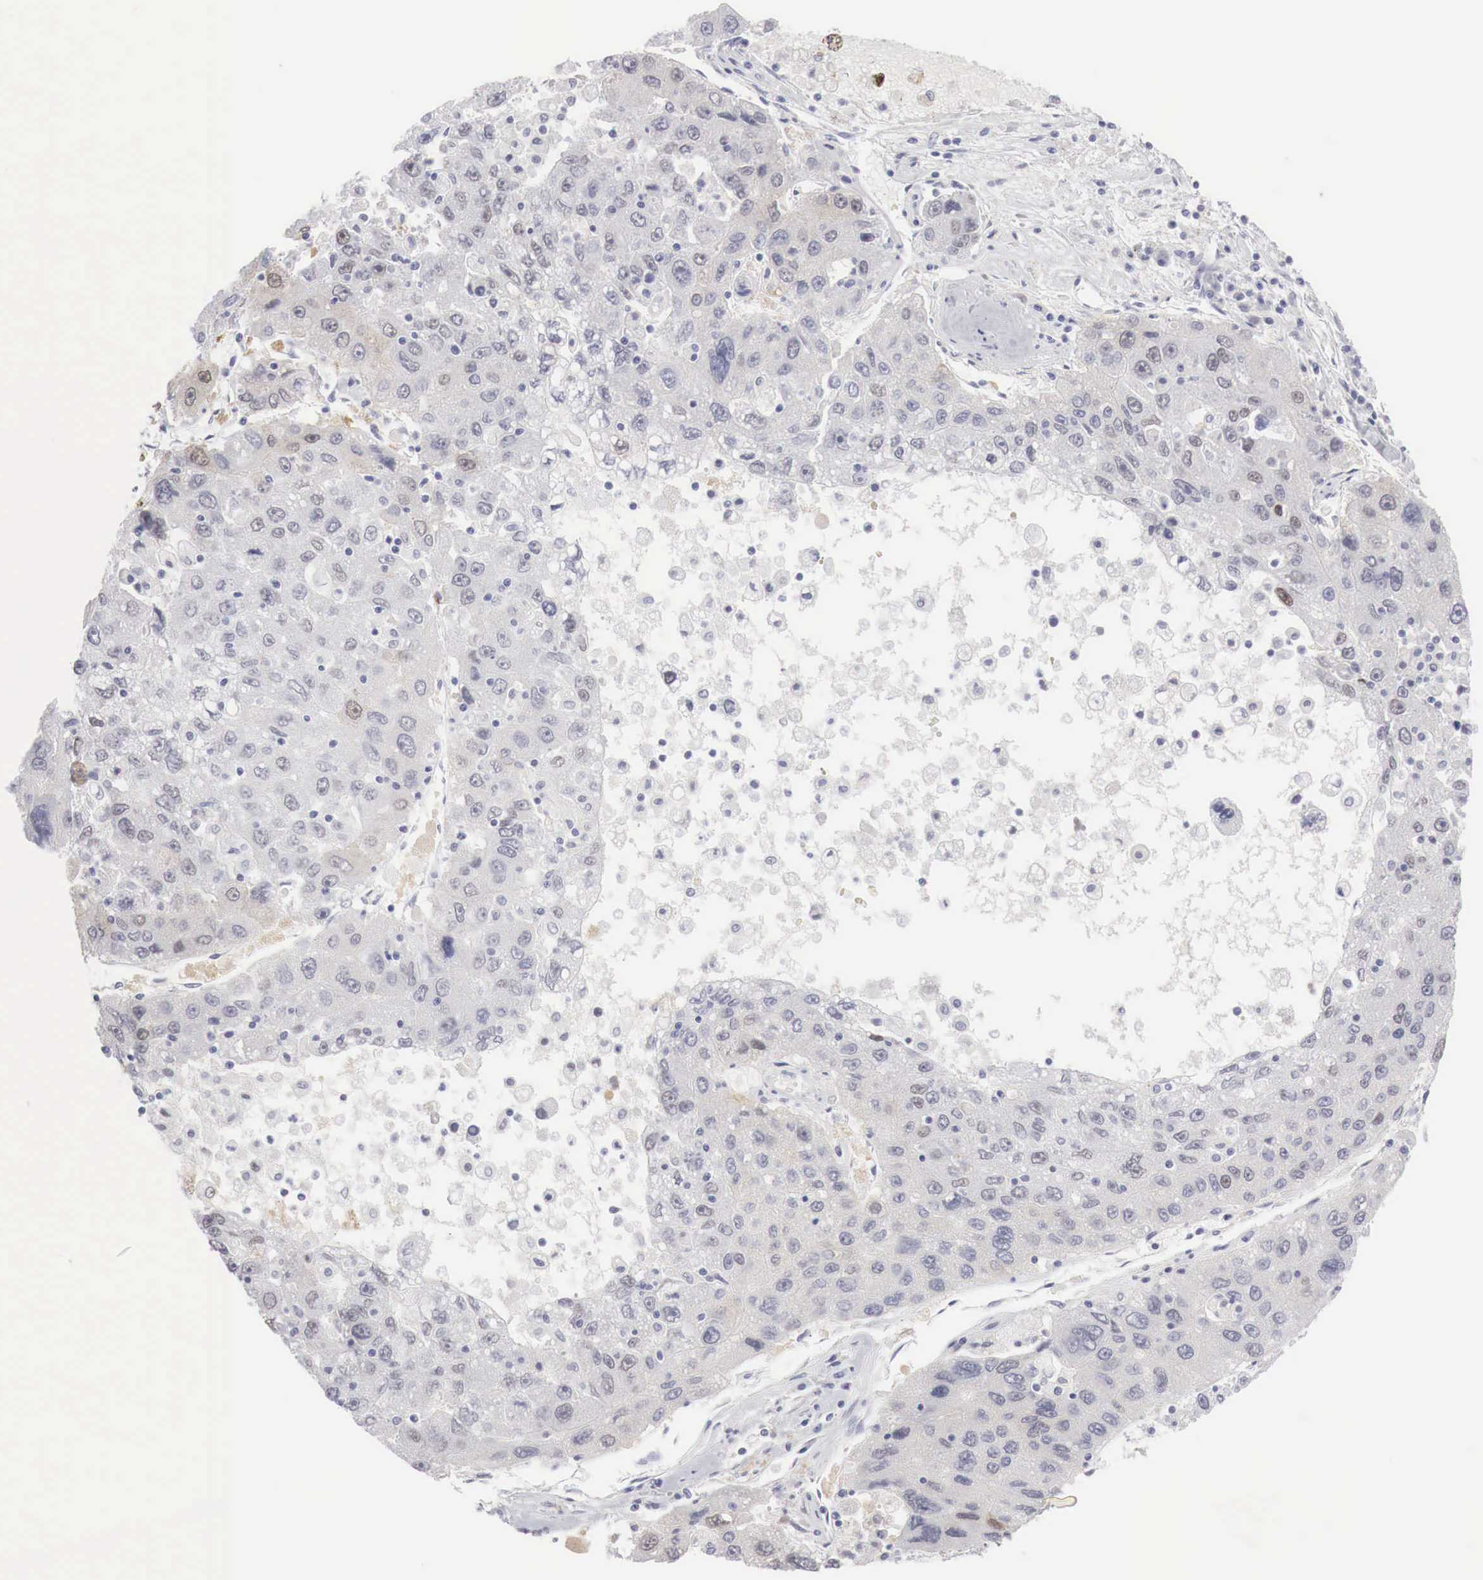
{"staining": {"intensity": "weak", "quantity": "<25%", "location": "nuclear"}, "tissue": "liver cancer", "cell_type": "Tumor cells", "image_type": "cancer", "snomed": [{"axis": "morphology", "description": "Carcinoma, Hepatocellular, NOS"}, {"axis": "topography", "description": "Liver"}], "caption": "High power microscopy photomicrograph of an immunohistochemistry (IHC) micrograph of liver hepatocellular carcinoma, revealing no significant expression in tumor cells.", "gene": "FOXP2", "patient": {"sex": "male", "age": 49}}